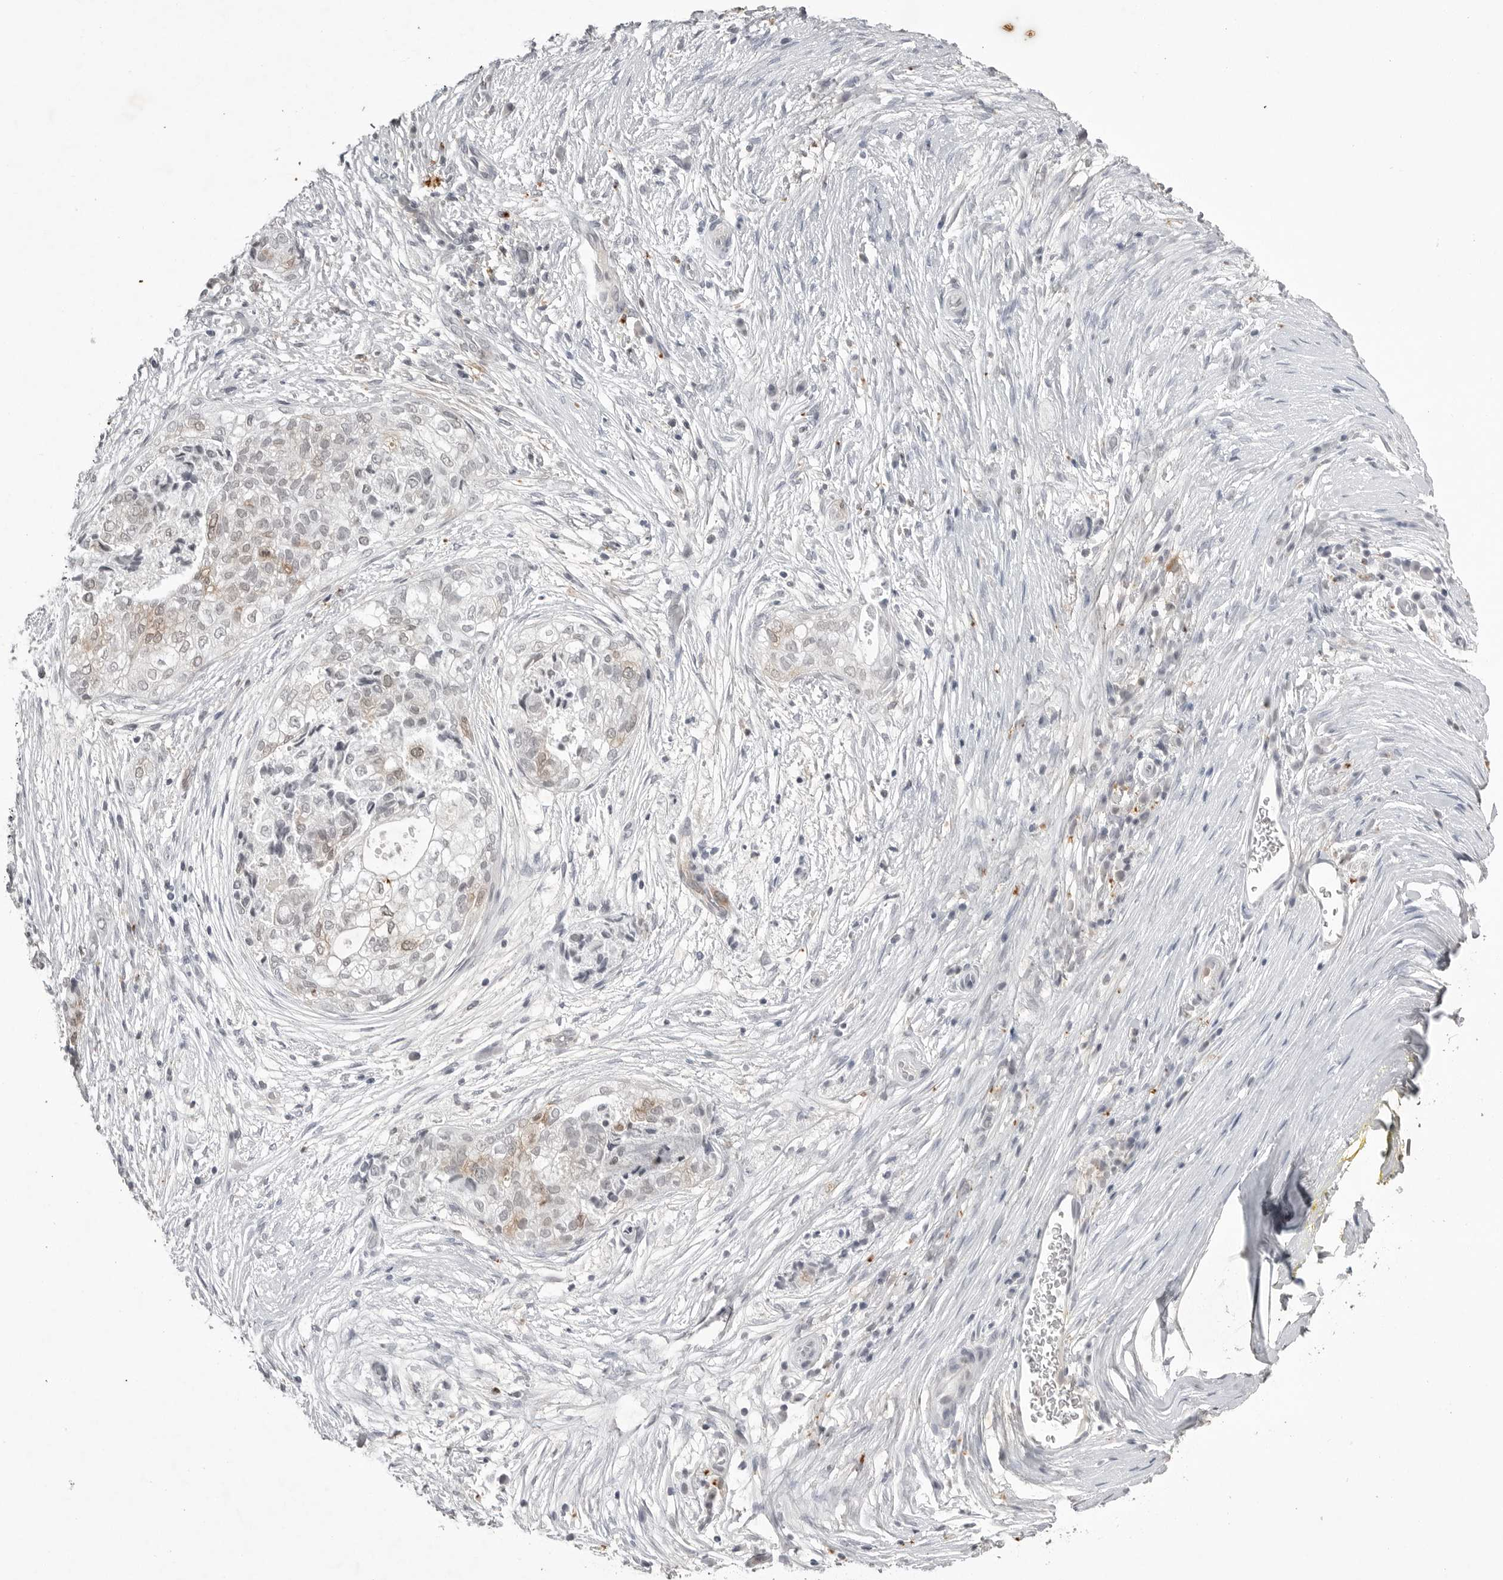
{"staining": {"intensity": "weak", "quantity": "<25%", "location": "cytoplasmic/membranous"}, "tissue": "pancreatic cancer", "cell_type": "Tumor cells", "image_type": "cancer", "snomed": [{"axis": "morphology", "description": "Adenocarcinoma, NOS"}, {"axis": "topography", "description": "Pancreas"}], "caption": "This micrograph is of adenocarcinoma (pancreatic) stained with immunohistochemistry to label a protein in brown with the nuclei are counter-stained blue. There is no positivity in tumor cells.", "gene": "RRM1", "patient": {"sex": "male", "age": 72}}